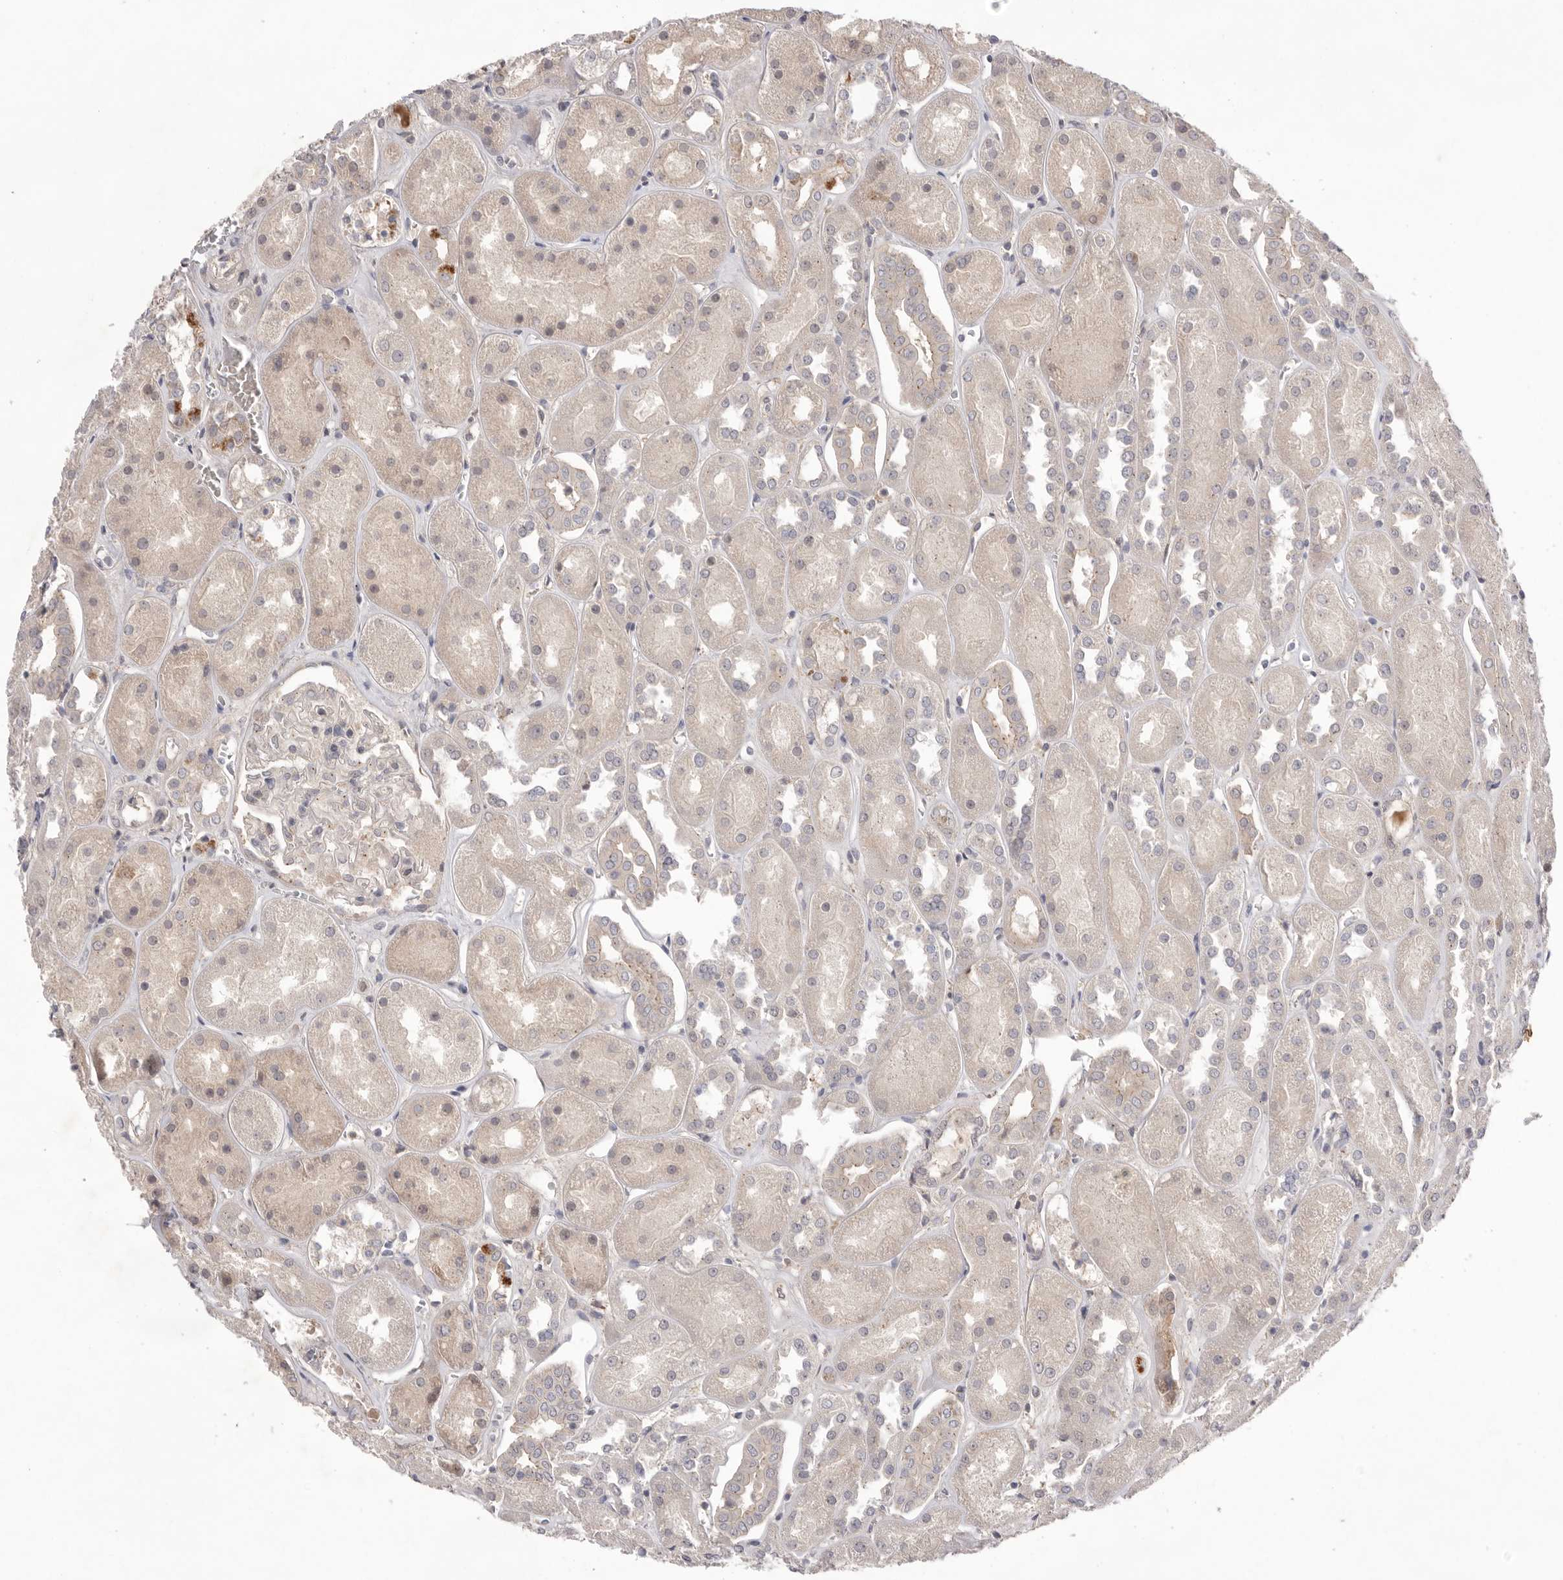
{"staining": {"intensity": "negative", "quantity": "none", "location": "none"}, "tissue": "kidney", "cell_type": "Cells in glomeruli", "image_type": "normal", "snomed": [{"axis": "morphology", "description": "Normal tissue, NOS"}, {"axis": "topography", "description": "Kidney"}], "caption": "Kidney was stained to show a protein in brown. There is no significant expression in cells in glomeruli. (DAB (3,3'-diaminobenzidine) IHC visualized using brightfield microscopy, high magnification).", "gene": "NRCAM", "patient": {"sex": "male", "age": 70}}